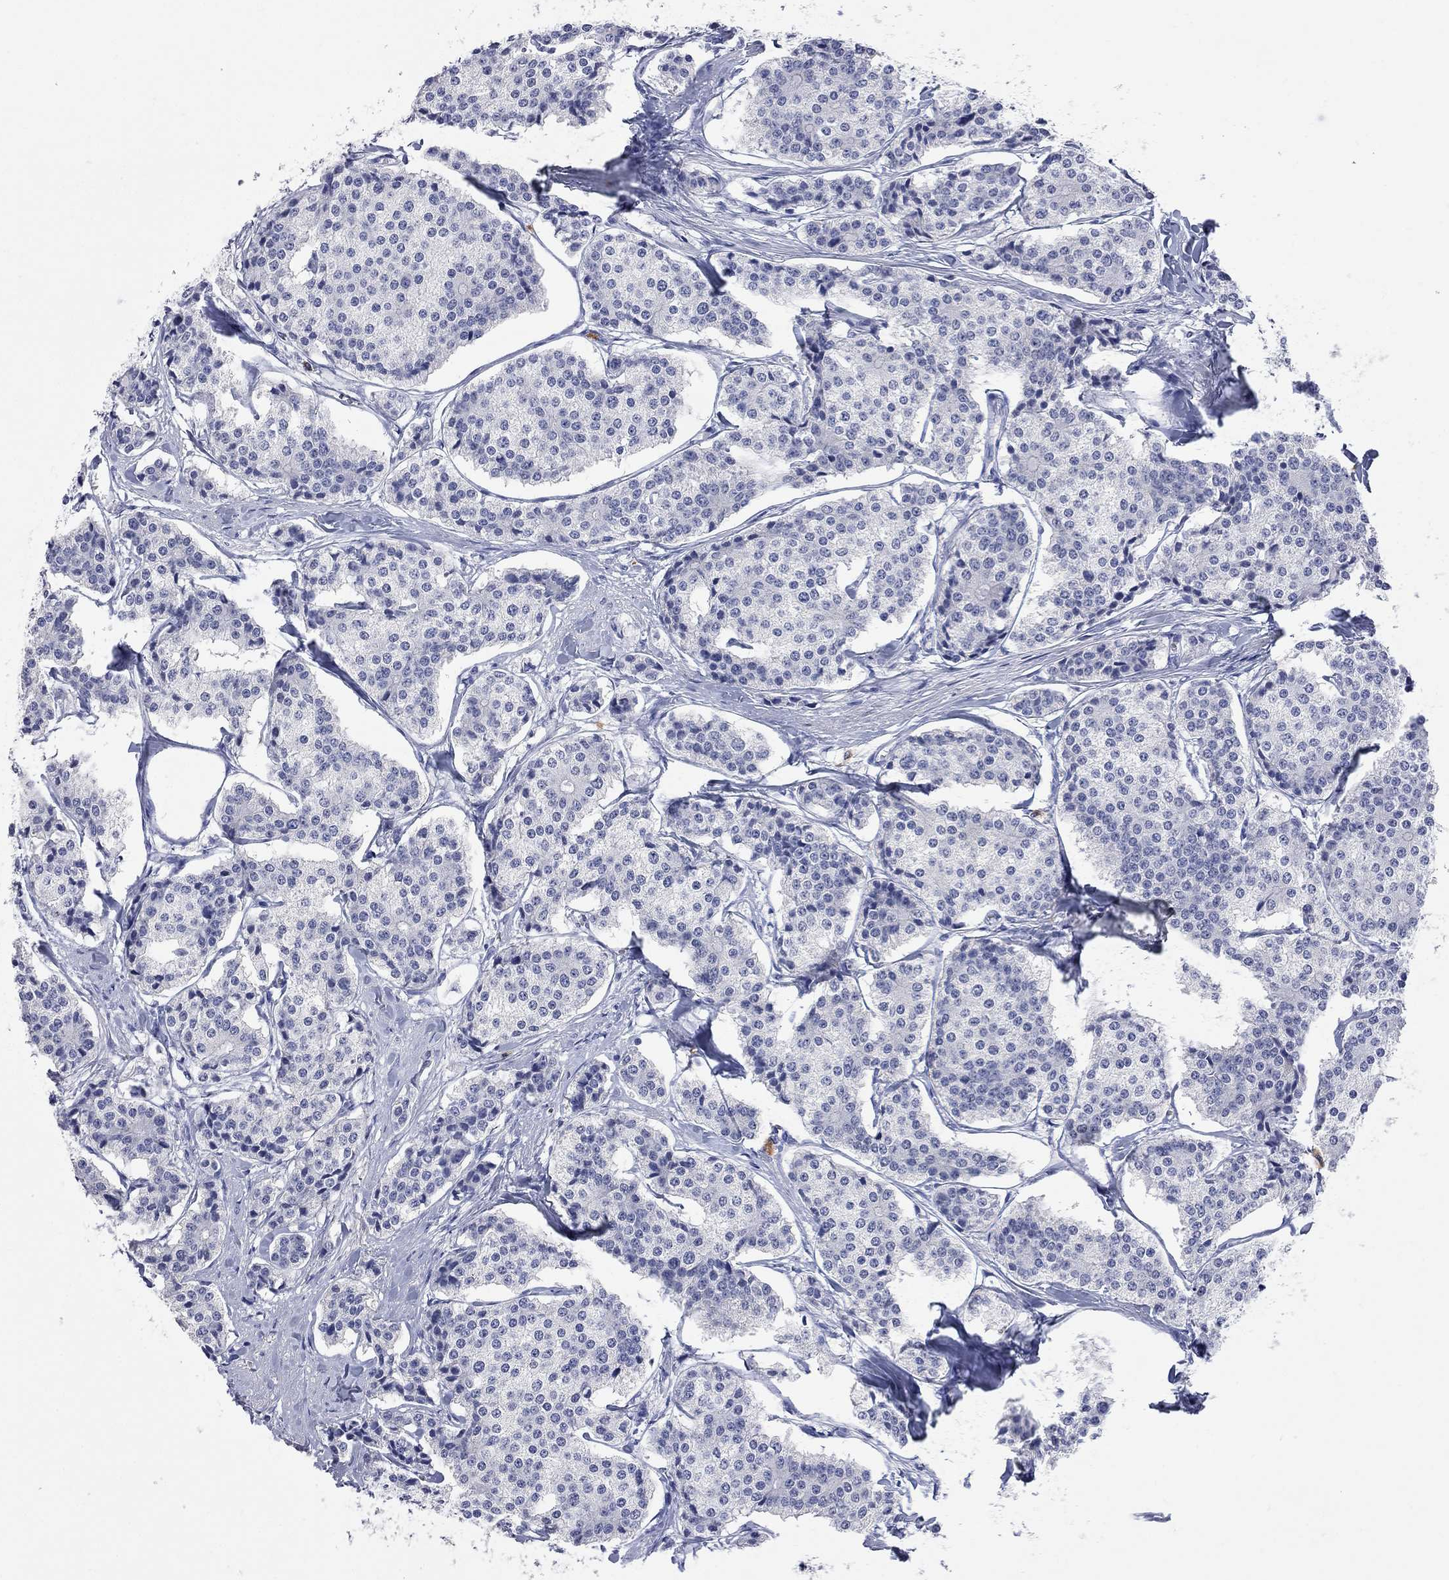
{"staining": {"intensity": "negative", "quantity": "none", "location": "none"}, "tissue": "carcinoid", "cell_type": "Tumor cells", "image_type": "cancer", "snomed": [{"axis": "morphology", "description": "Carcinoid, malignant, NOS"}, {"axis": "topography", "description": "Small intestine"}], "caption": "Tumor cells are negative for brown protein staining in carcinoid (malignant).", "gene": "FAM221B", "patient": {"sex": "female", "age": 65}}